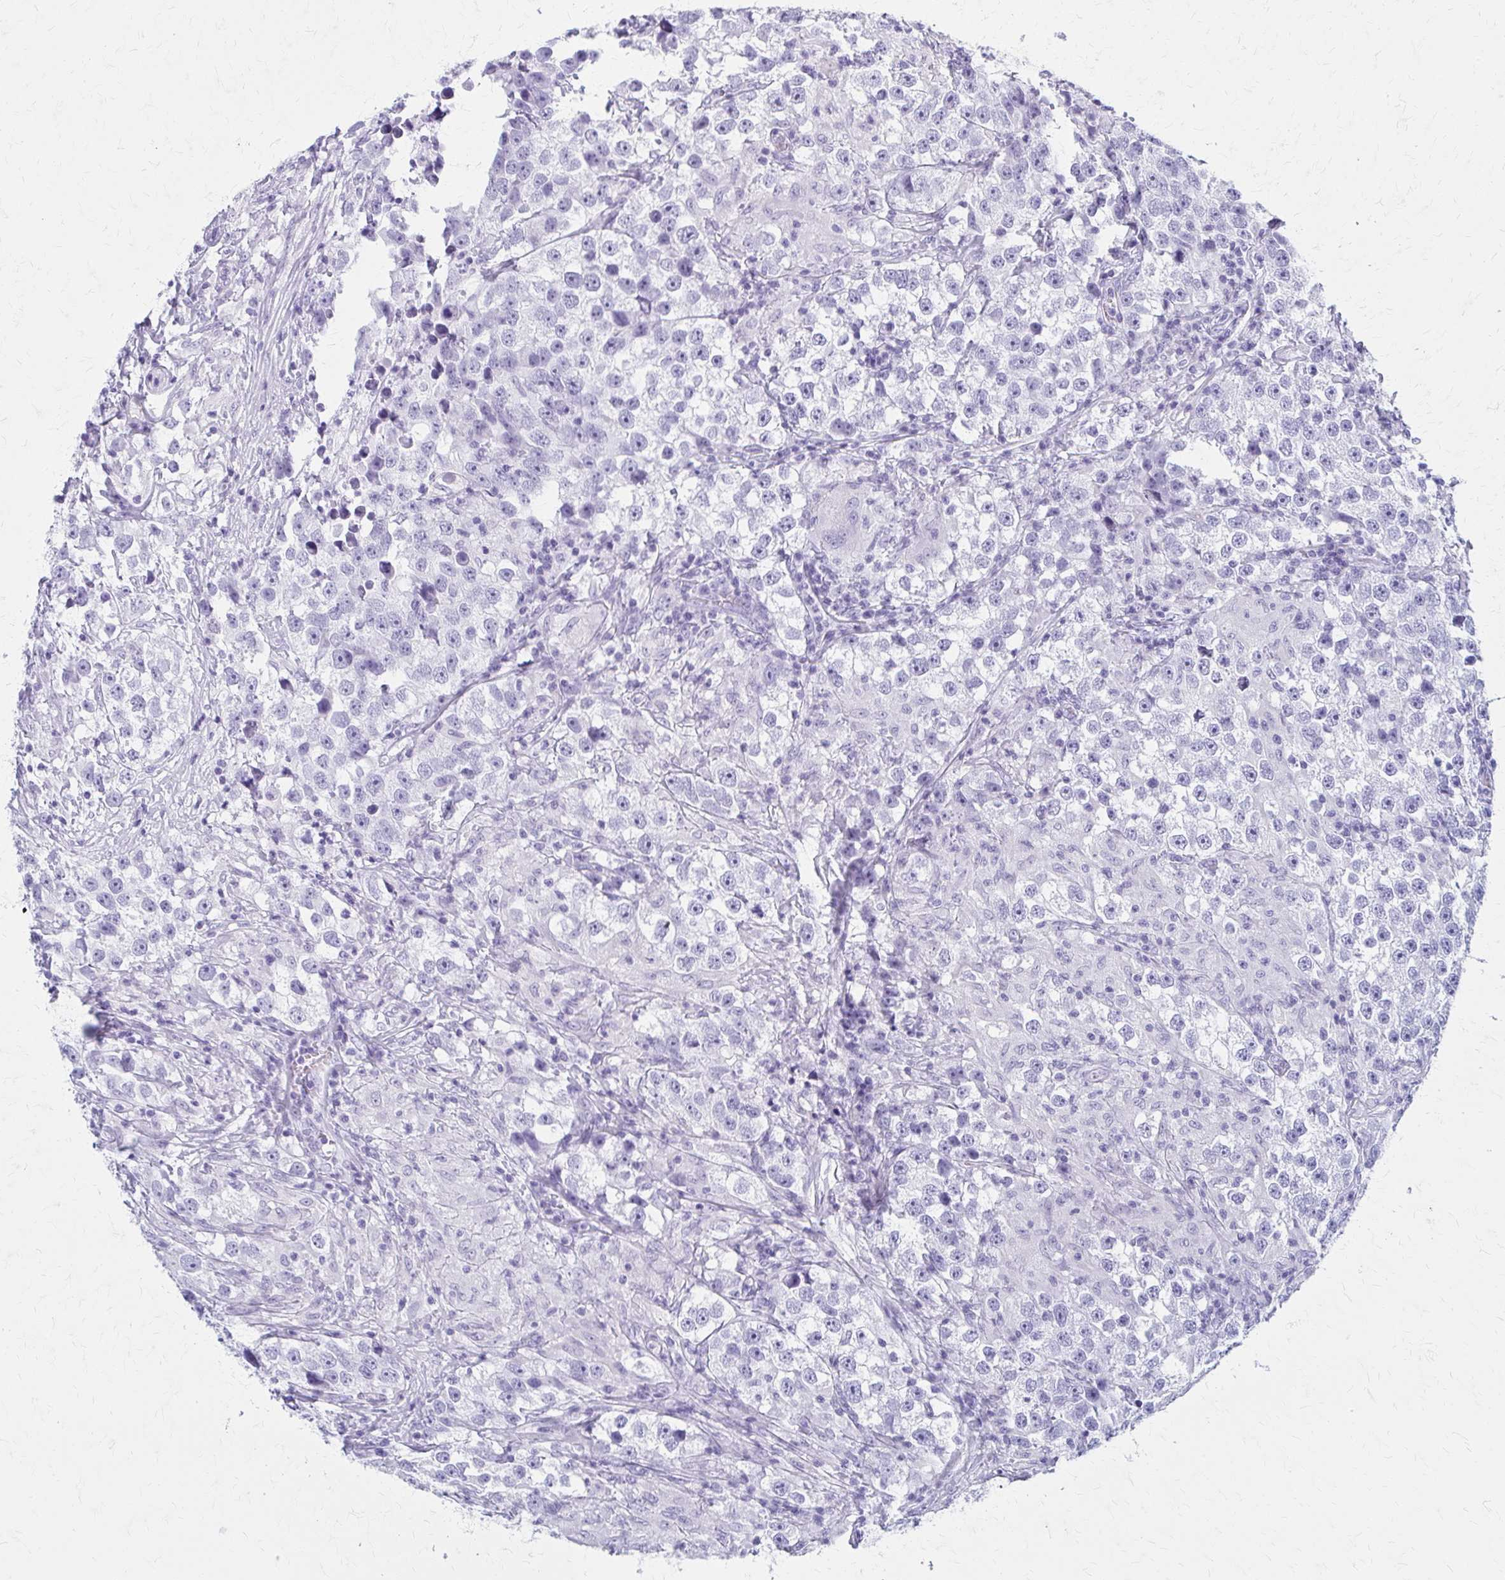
{"staining": {"intensity": "negative", "quantity": "none", "location": "none"}, "tissue": "testis cancer", "cell_type": "Tumor cells", "image_type": "cancer", "snomed": [{"axis": "morphology", "description": "Seminoma, NOS"}, {"axis": "topography", "description": "Testis"}], "caption": "DAB (3,3'-diaminobenzidine) immunohistochemical staining of testis seminoma shows no significant expression in tumor cells. The staining is performed using DAB (3,3'-diaminobenzidine) brown chromogen with nuclei counter-stained in using hematoxylin.", "gene": "CELF5", "patient": {"sex": "male", "age": 46}}